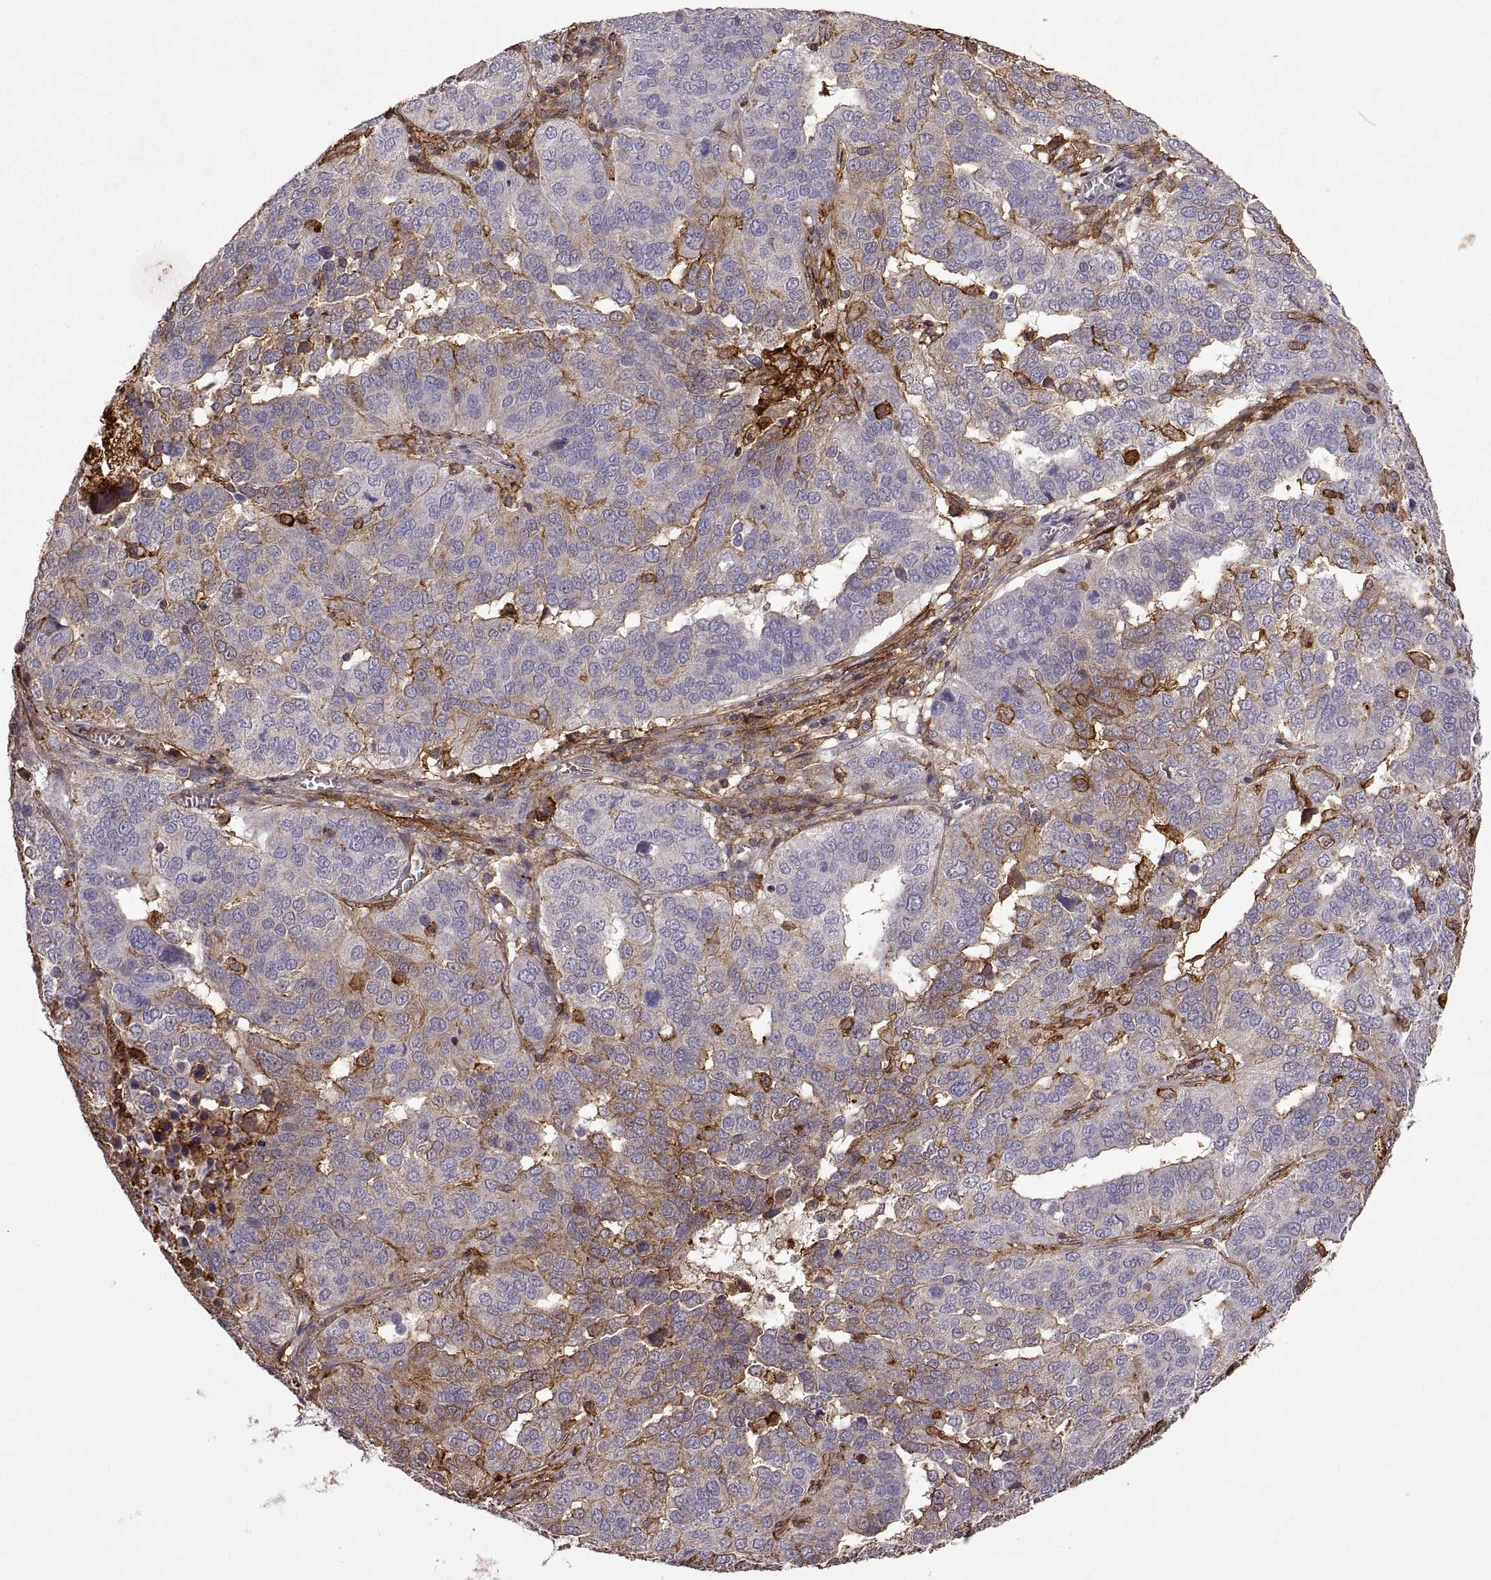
{"staining": {"intensity": "moderate", "quantity": "<25%", "location": "cytoplasmic/membranous"}, "tissue": "ovarian cancer", "cell_type": "Tumor cells", "image_type": "cancer", "snomed": [{"axis": "morphology", "description": "Carcinoma, endometroid"}, {"axis": "topography", "description": "Soft tissue"}, {"axis": "topography", "description": "Ovary"}], "caption": "Human ovarian endometroid carcinoma stained with a brown dye shows moderate cytoplasmic/membranous positive expression in about <25% of tumor cells.", "gene": "S100A10", "patient": {"sex": "female", "age": 52}}